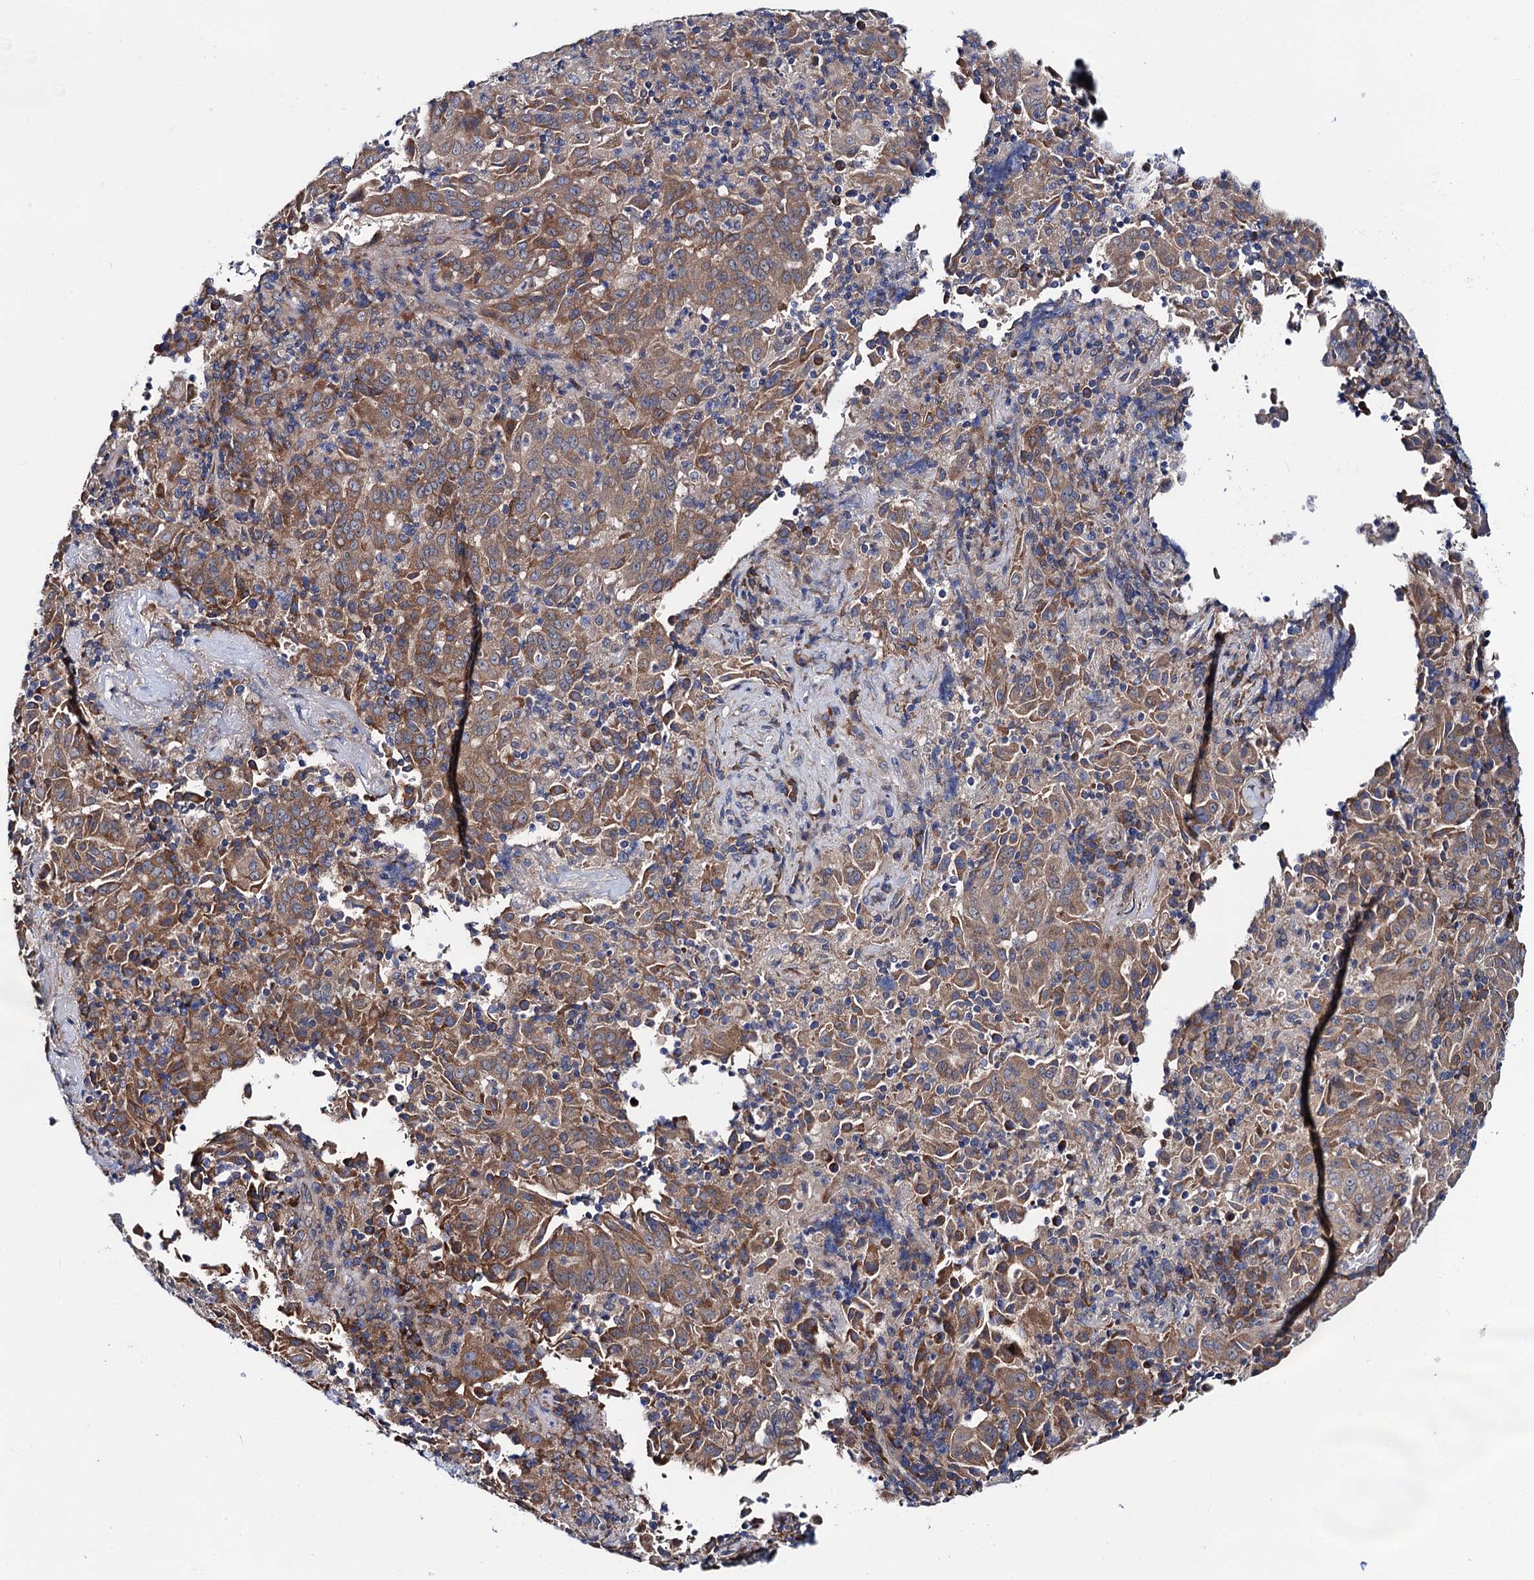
{"staining": {"intensity": "moderate", "quantity": ">75%", "location": "cytoplasmic/membranous"}, "tissue": "pancreatic cancer", "cell_type": "Tumor cells", "image_type": "cancer", "snomed": [{"axis": "morphology", "description": "Adenocarcinoma, NOS"}, {"axis": "topography", "description": "Pancreas"}], "caption": "Pancreatic cancer (adenocarcinoma) tissue exhibits moderate cytoplasmic/membranous positivity in approximately >75% of tumor cells, visualized by immunohistochemistry. Immunohistochemistry (ihc) stains the protein of interest in brown and the nuclei are stained blue.", "gene": "PGLS", "patient": {"sex": "male", "age": 63}}